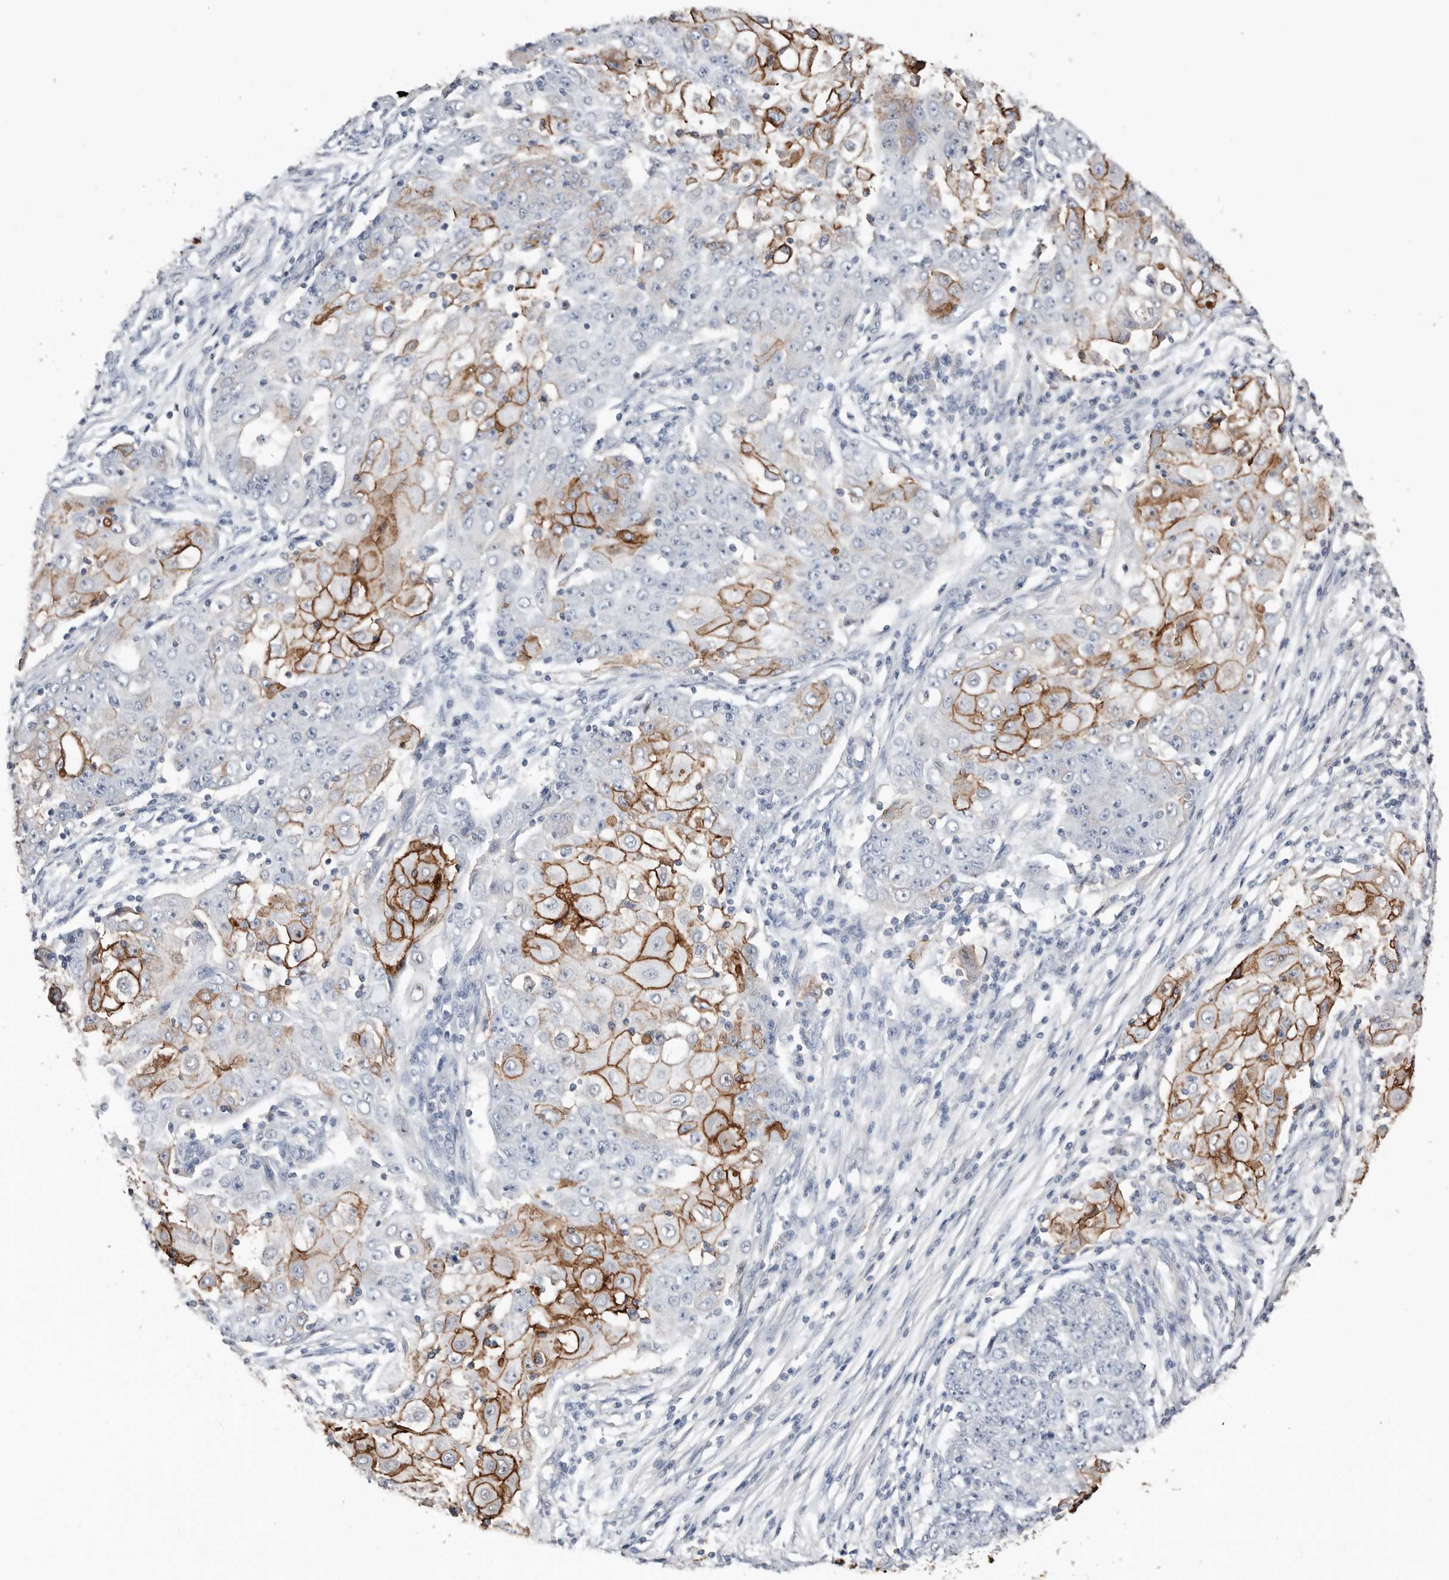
{"staining": {"intensity": "moderate", "quantity": "25%-75%", "location": "cytoplasmic/membranous"}, "tissue": "ovarian cancer", "cell_type": "Tumor cells", "image_type": "cancer", "snomed": [{"axis": "morphology", "description": "Carcinoma, endometroid"}, {"axis": "topography", "description": "Ovary"}], "caption": "Protein analysis of endometroid carcinoma (ovarian) tissue demonstrates moderate cytoplasmic/membranous positivity in approximately 25%-75% of tumor cells. Immunohistochemistry stains the protein in brown and the nuclei are stained blue.", "gene": "S100A14", "patient": {"sex": "female", "age": 42}}